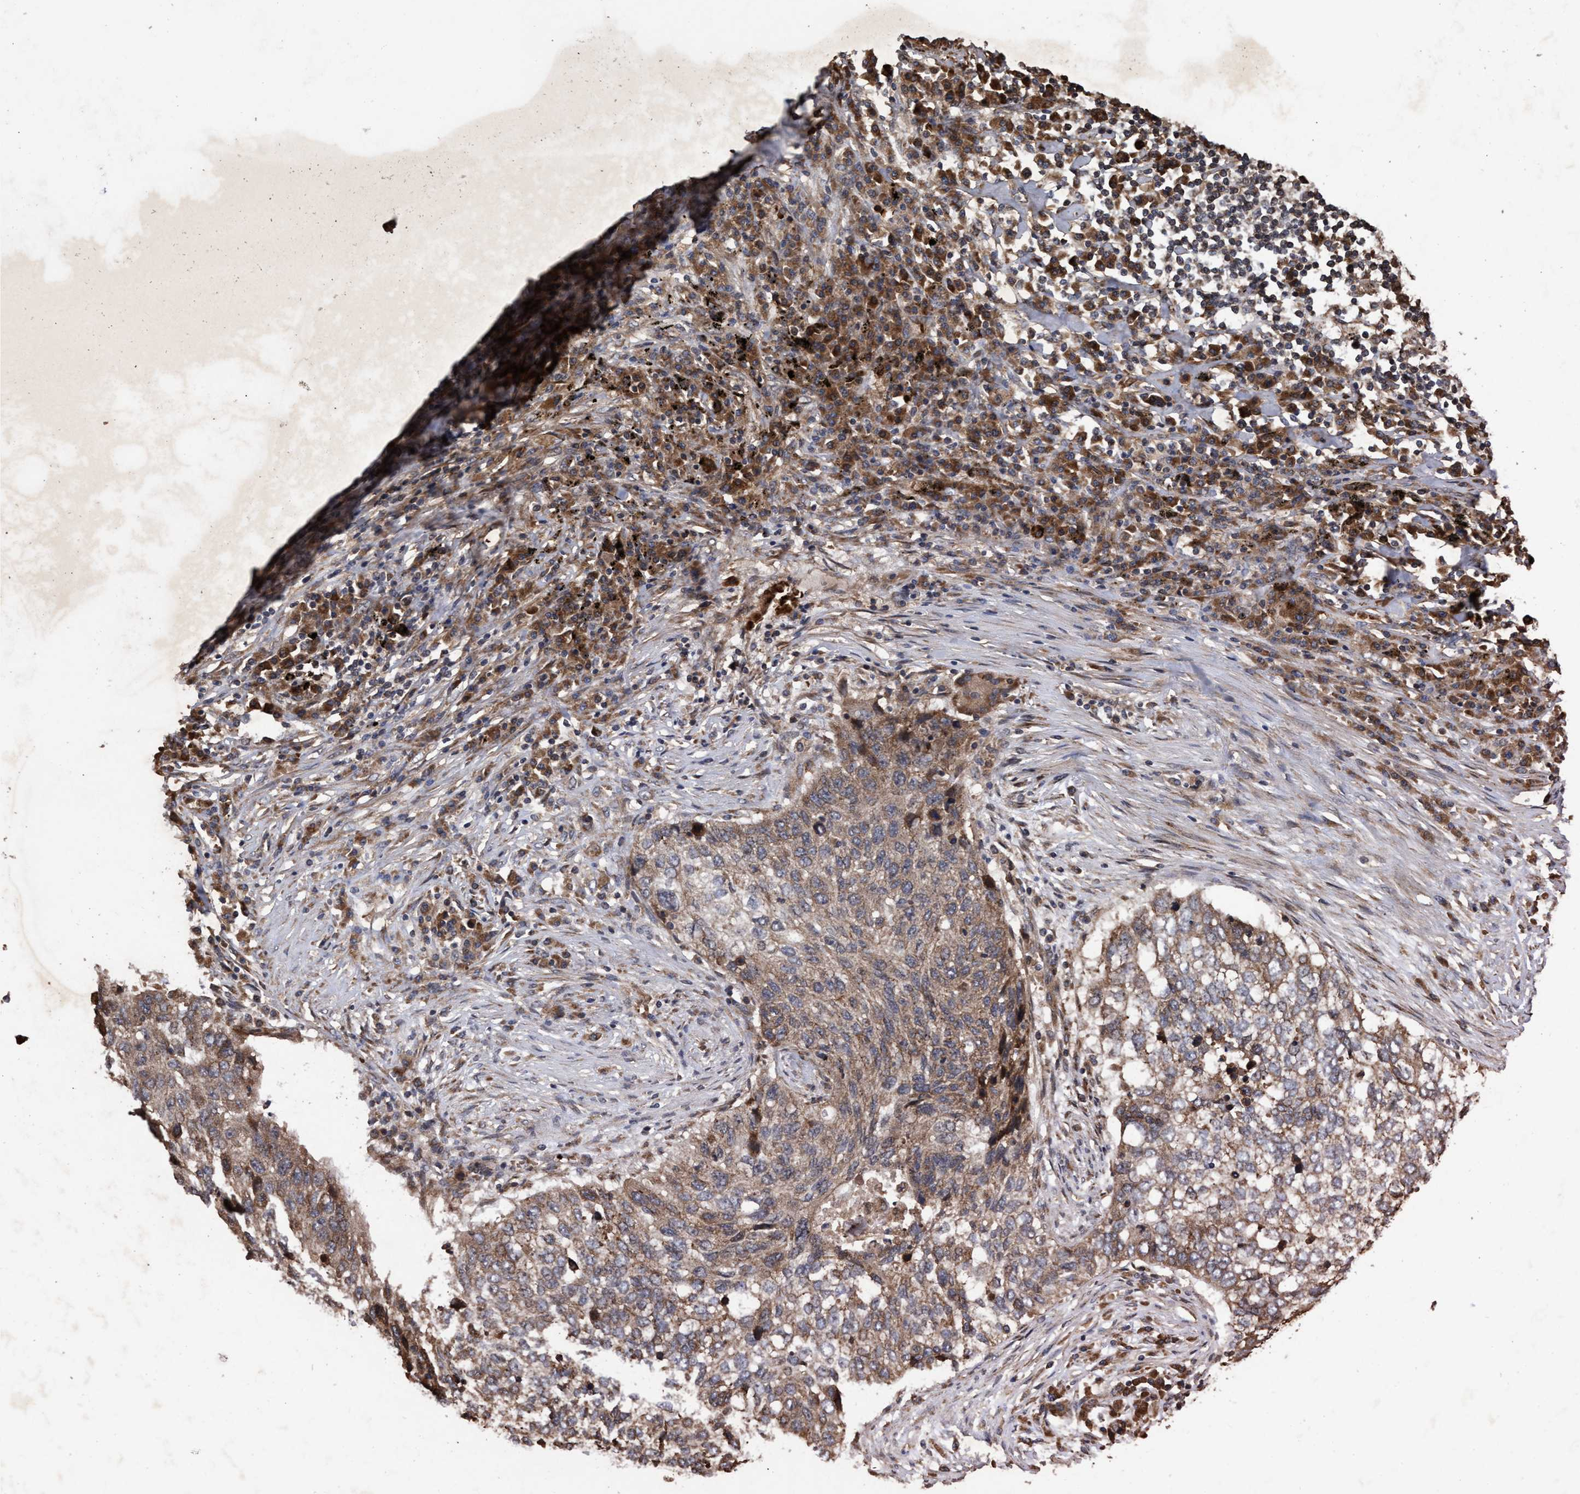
{"staining": {"intensity": "weak", "quantity": ">75%", "location": "cytoplasmic/membranous"}, "tissue": "lung cancer", "cell_type": "Tumor cells", "image_type": "cancer", "snomed": [{"axis": "morphology", "description": "Squamous cell carcinoma, NOS"}, {"axis": "topography", "description": "Lung"}], "caption": "A low amount of weak cytoplasmic/membranous positivity is present in about >75% of tumor cells in squamous cell carcinoma (lung) tissue.", "gene": "CHMP6", "patient": {"sex": "female", "age": 63}}